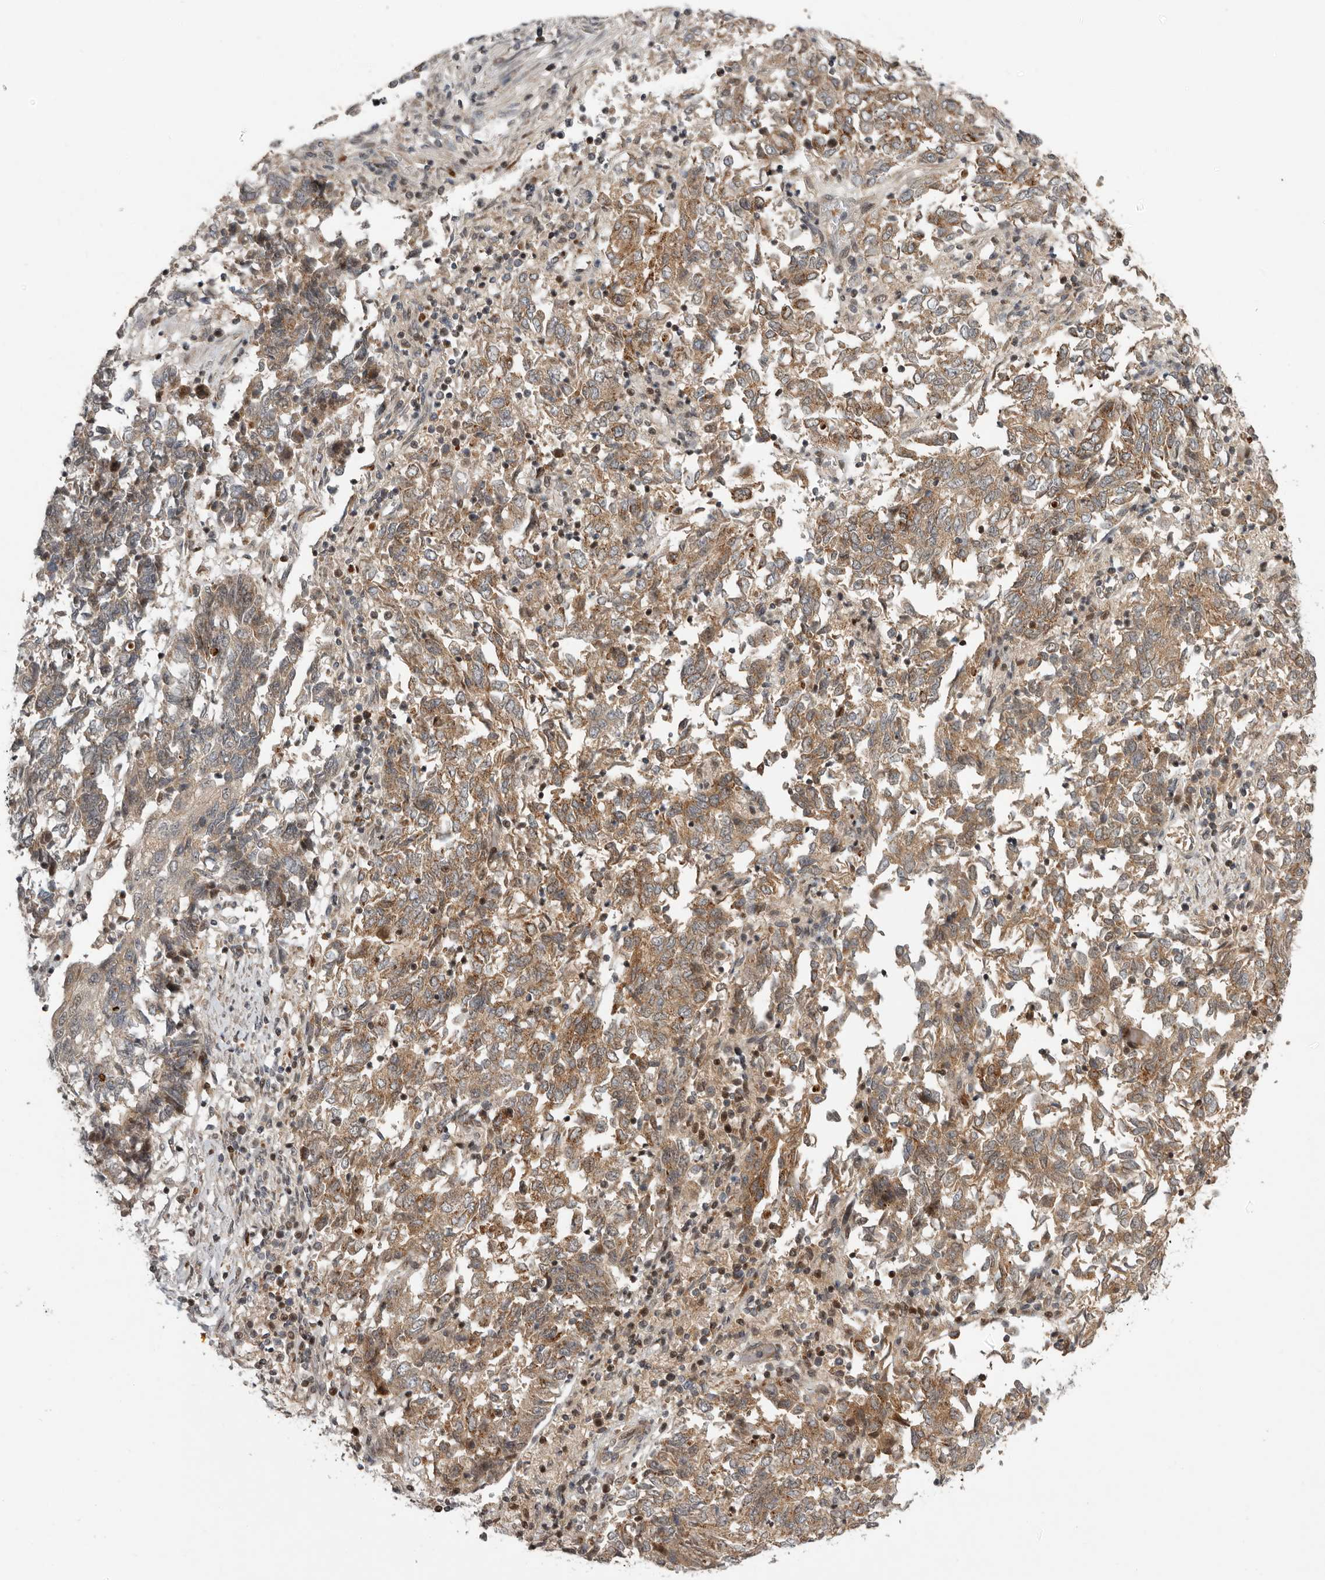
{"staining": {"intensity": "moderate", "quantity": ">75%", "location": "cytoplasmic/membranous"}, "tissue": "endometrial cancer", "cell_type": "Tumor cells", "image_type": "cancer", "snomed": [{"axis": "morphology", "description": "Adenocarcinoma, NOS"}, {"axis": "topography", "description": "Endometrium"}], "caption": "Human endometrial cancer (adenocarcinoma) stained with a brown dye reveals moderate cytoplasmic/membranous positive expression in about >75% of tumor cells.", "gene": "RABIF", "patient": {"sex": "female", "age": 80}}